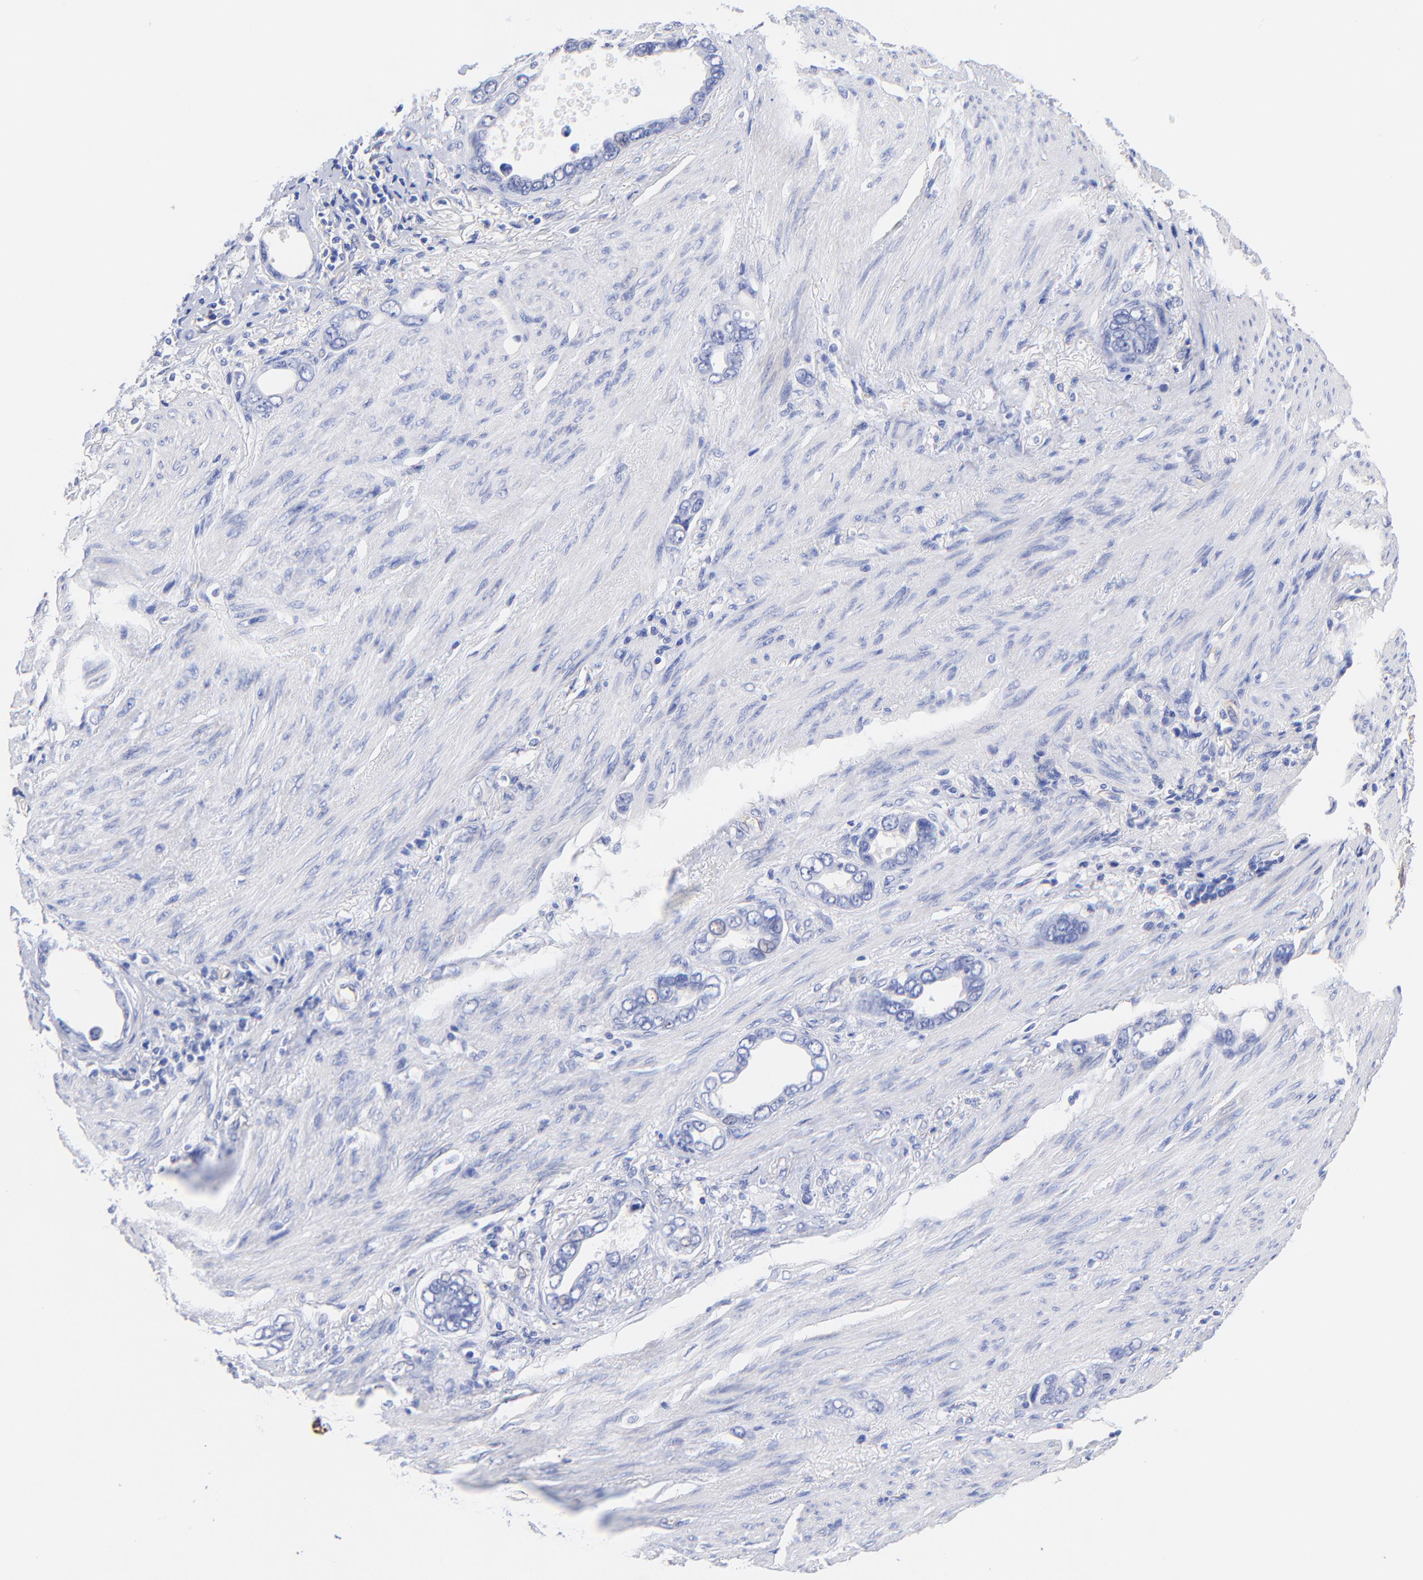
{"staining": {"intensity": "negative", "quantity": "none", "location": "none"}, "tissue": "stomach cancer", "cell_type": "Tumor cells", "image_type": "cancer", "snomed": [{"axis": "morphology", "description": "Adenocarcinoma, NOS"}, {"axis": "topography", "description": "Stomach"}], "caption": "This histopathology image is of stomach cancer (adenocarcinoma) stained with immunohistochemistry to label a protein in brown with the nuclei are counter-stained blue. There is no positivity in tumor cells.", "gene": "SLC44A2", "patient": {"sex": "male", "age": 78}}